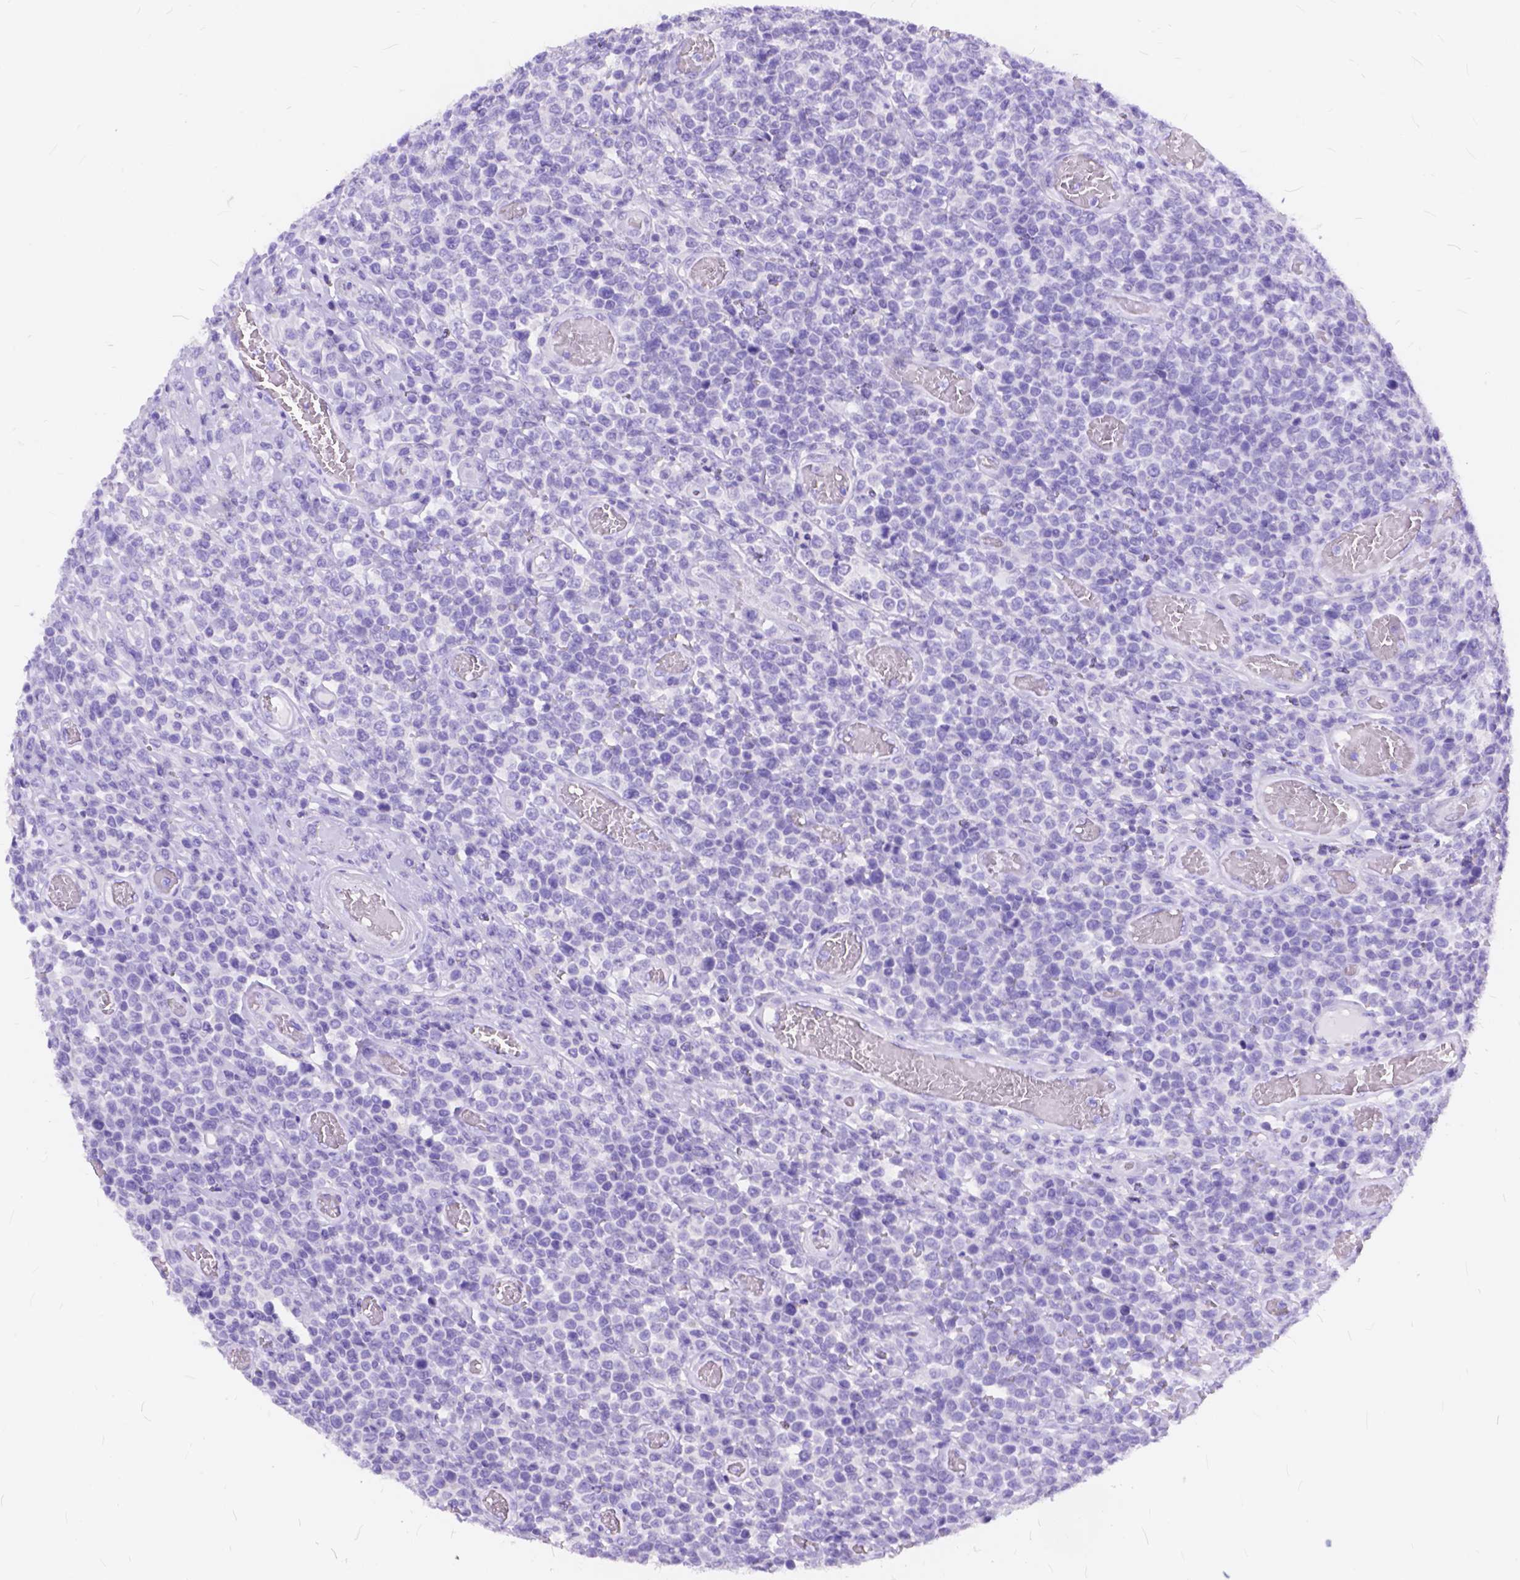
{"staining": {"intensity": "negative", "quantity": "none", "location": "none"}, "tissue": "lymphoma", "cell_type": "Tumor cells", "image_type": "cancer", "snomed": [{"axis": "morphology", "description": "Malignant lymphoma, non-Hodgkin's type, High grade"}, {"axis": "topography", "description": "Soft tissue"}], "caption": "Protein analysis of lymphoma exhibits no significant positivity in tumor cells. (Stains: DAB immunohistochemistry (IHC) with hematoxylin counter stain, Microscopy: brightfield microscopy at high magnification).", "gene": "FOXL2", "patient": {"sex": "female", "age": 56}}